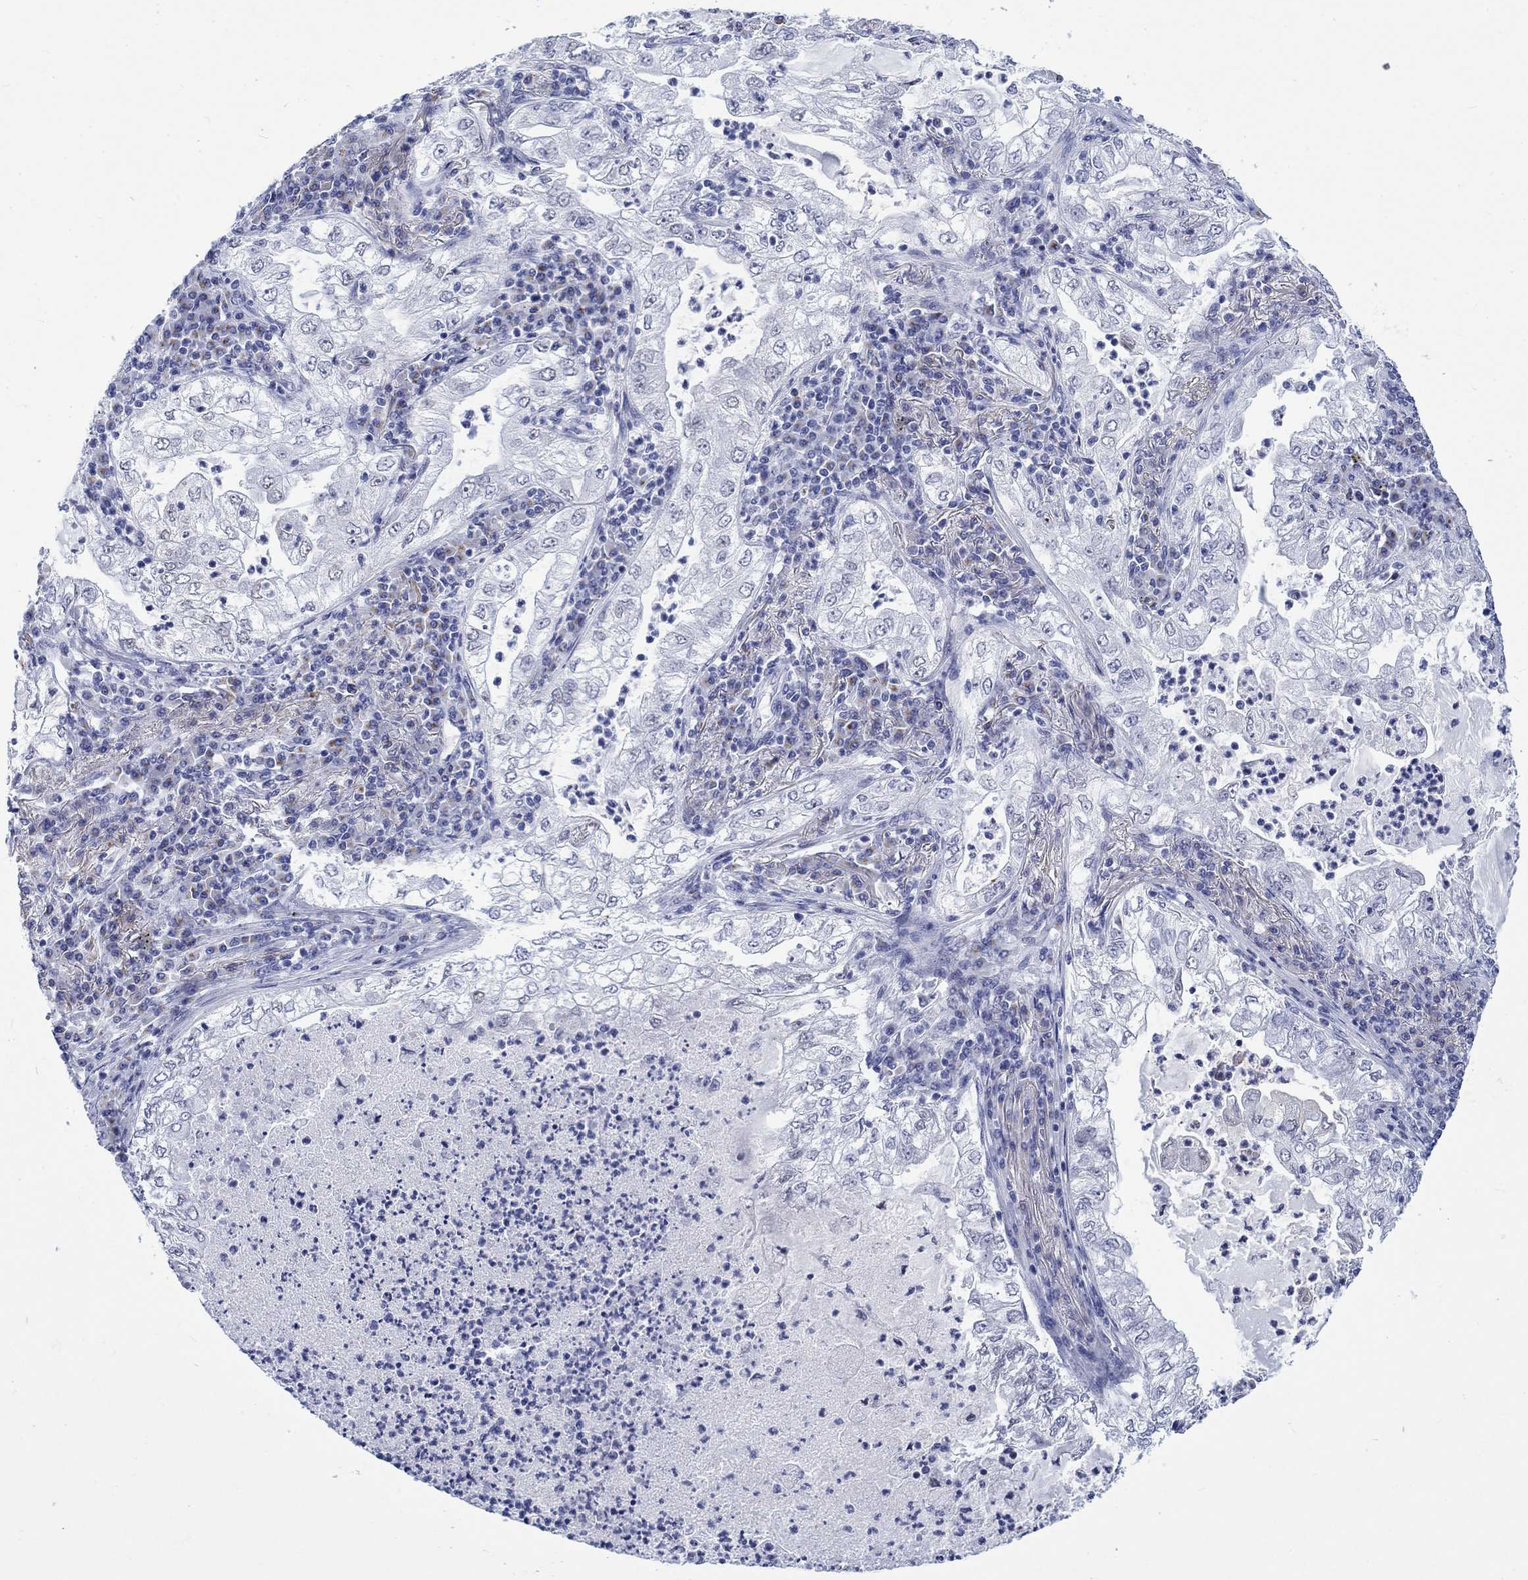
{"staining": {"intensity": "negative", "quantity": "none", "location": "none"}, "tissue": "lung cancer", "cell_type": "Tumor cells", "image_type": "cancer", "snomed": [{"axis": "morphology", "description": "Adenocarcinoma, NOS"}, {"axis": "topography", "description": "Lung"}], "caption": "DAB (3,3'-diaminobenzidine) immunohistochemical staining of human lung cancer (adenocarcinoma) reveals no significant staining in tumor cells.", "gene": "KRT76", "patient": {"sex": "female", "age": 73}}